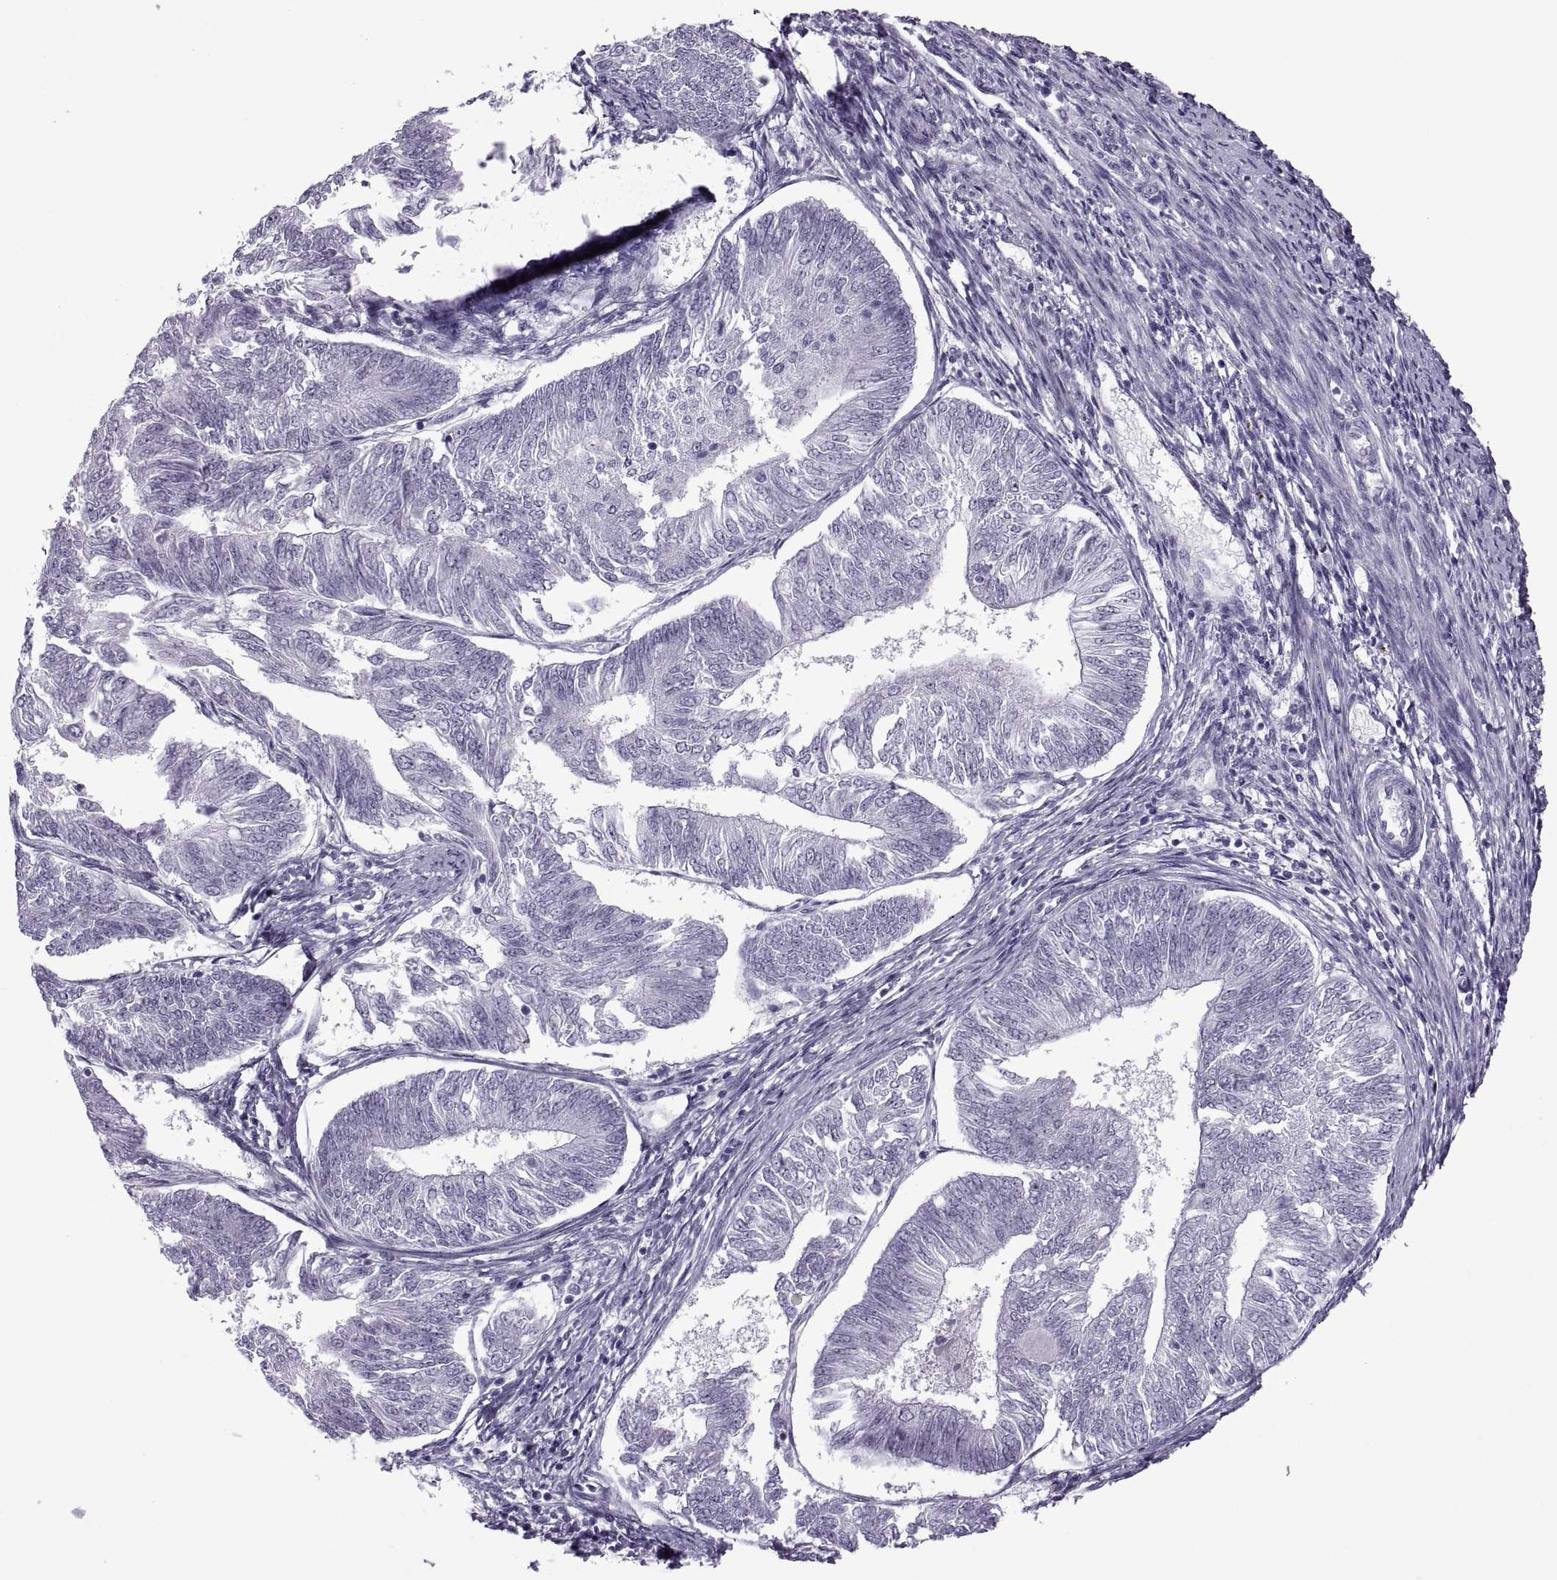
{"staining": {"intensity": "negative", "quantity": "none", "location": "none"}, "tissue": "endometrial cancer", "cell_type": "Tumor cells", "image_type": "cancer", "snomed": [{"axis": "morphology", "description": "Adenocarcinoma, NOS"}, {"axis": "topography", "description": "Endometrium"}], "caption": "Immunohistochemistry (IHC) photomicrograph of neoplastic tissue: human endometrial cancer (adenocarcinoma) stained with DAB (3,3'-diaminobenzidine) displays no significant protein positivity in tumor cells. The staining is performed using DAB (3,3'-diaminobenzidine) brown chromogen with nuclei counter-stained in using hematoxylin.", "gene": "FAM24A", "patient": {"sex": "female", "age": 58}}